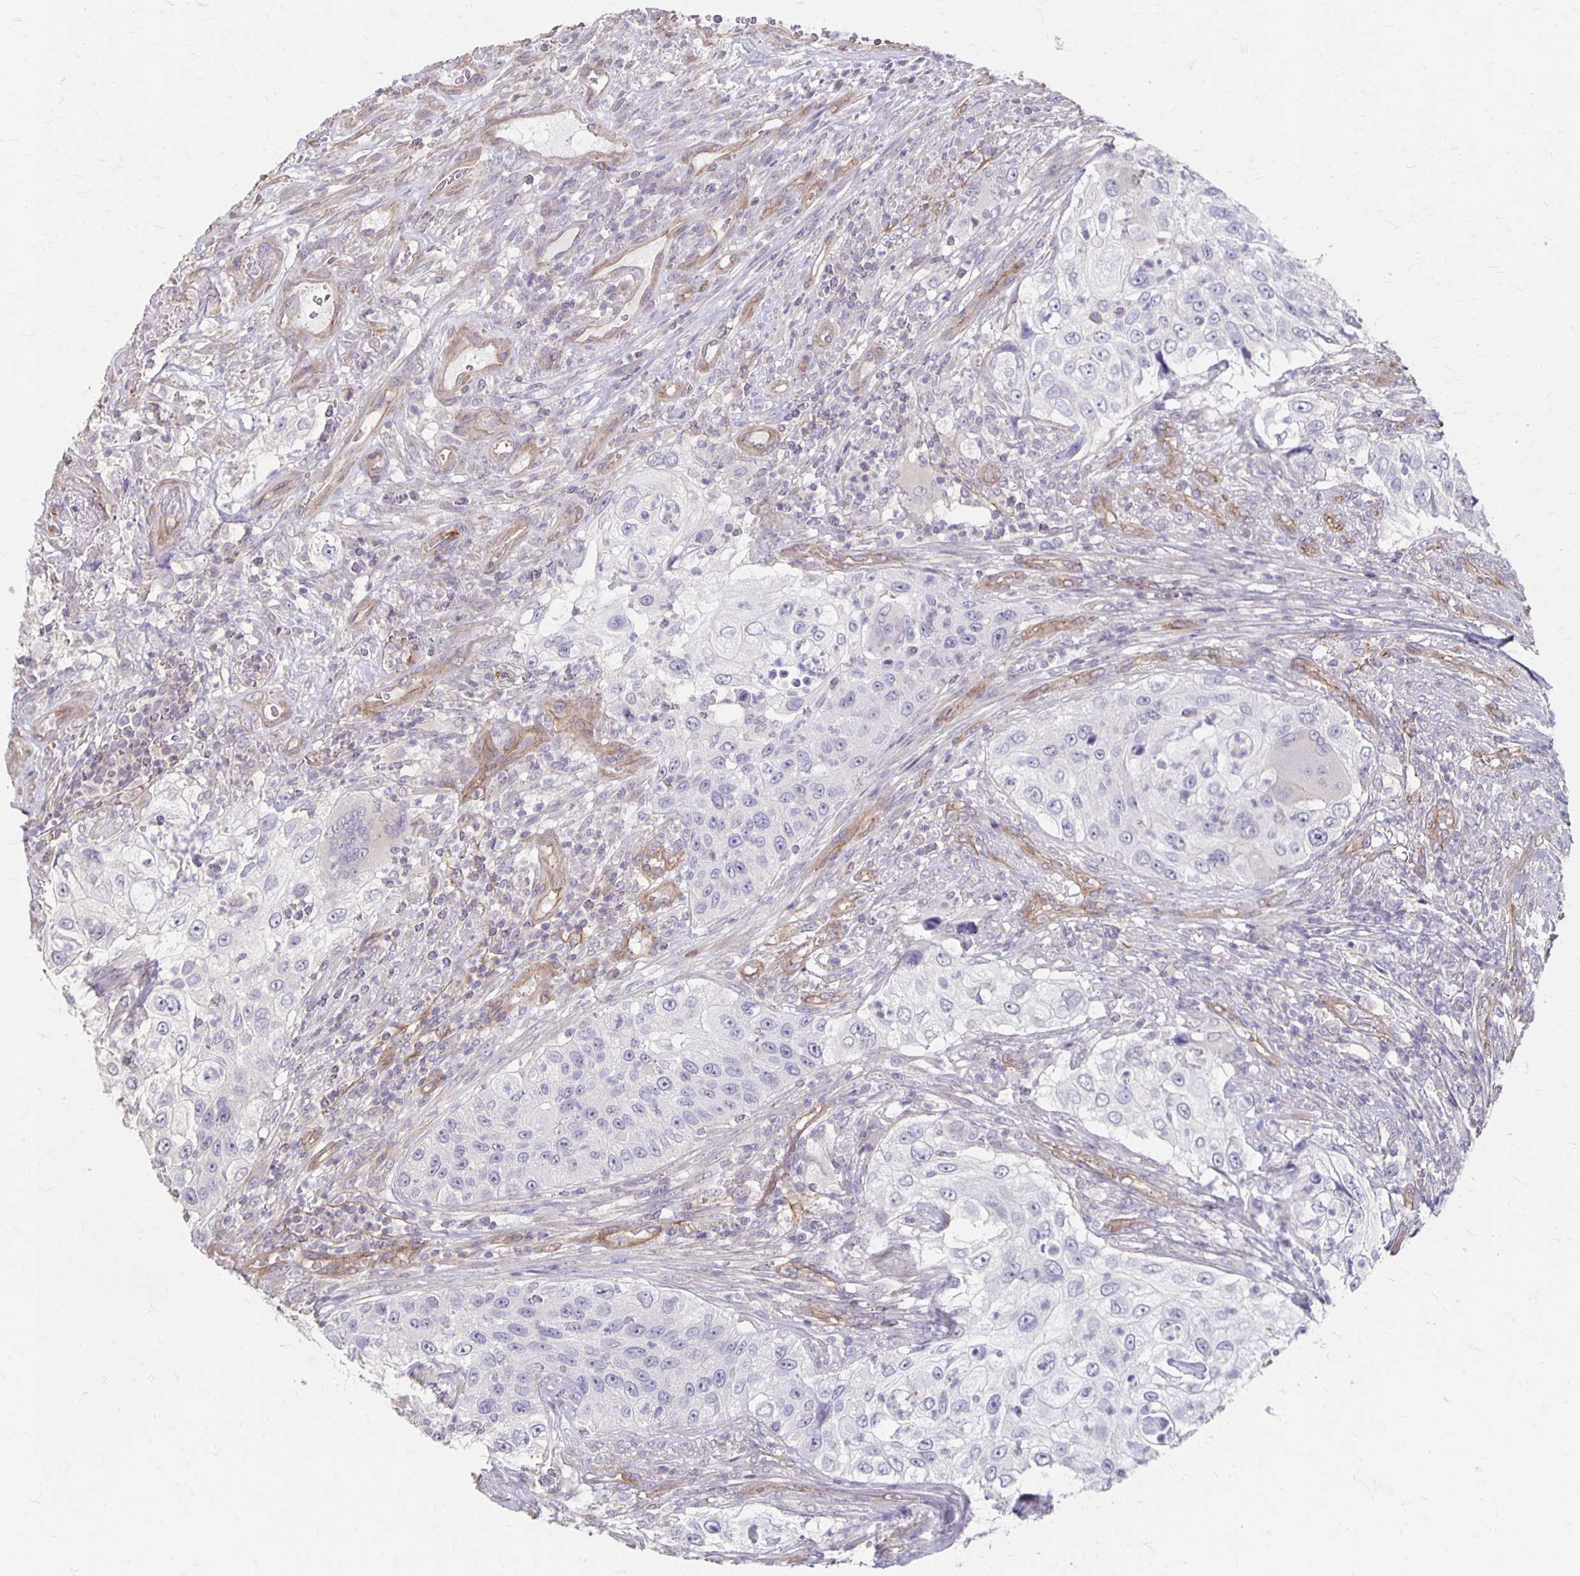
{"staining": {"intensity": "negative", "quantity": "none", "location": "none"}, "tissue": "urothelial cancer", "cell_type": "Tumor cells", "image_type": "cancer", "snomed": [{"axis": "morphology", "description": "Urothelial carcinoma, High grade"}, {"axis": "topography", "description": "Urinary bladder"}], "caption": "Tumor cells are negative for brown protein staining in urothelial cancer.", "gene": "PPP1R3E", "patient": {"sex": "female", "age": 60}}